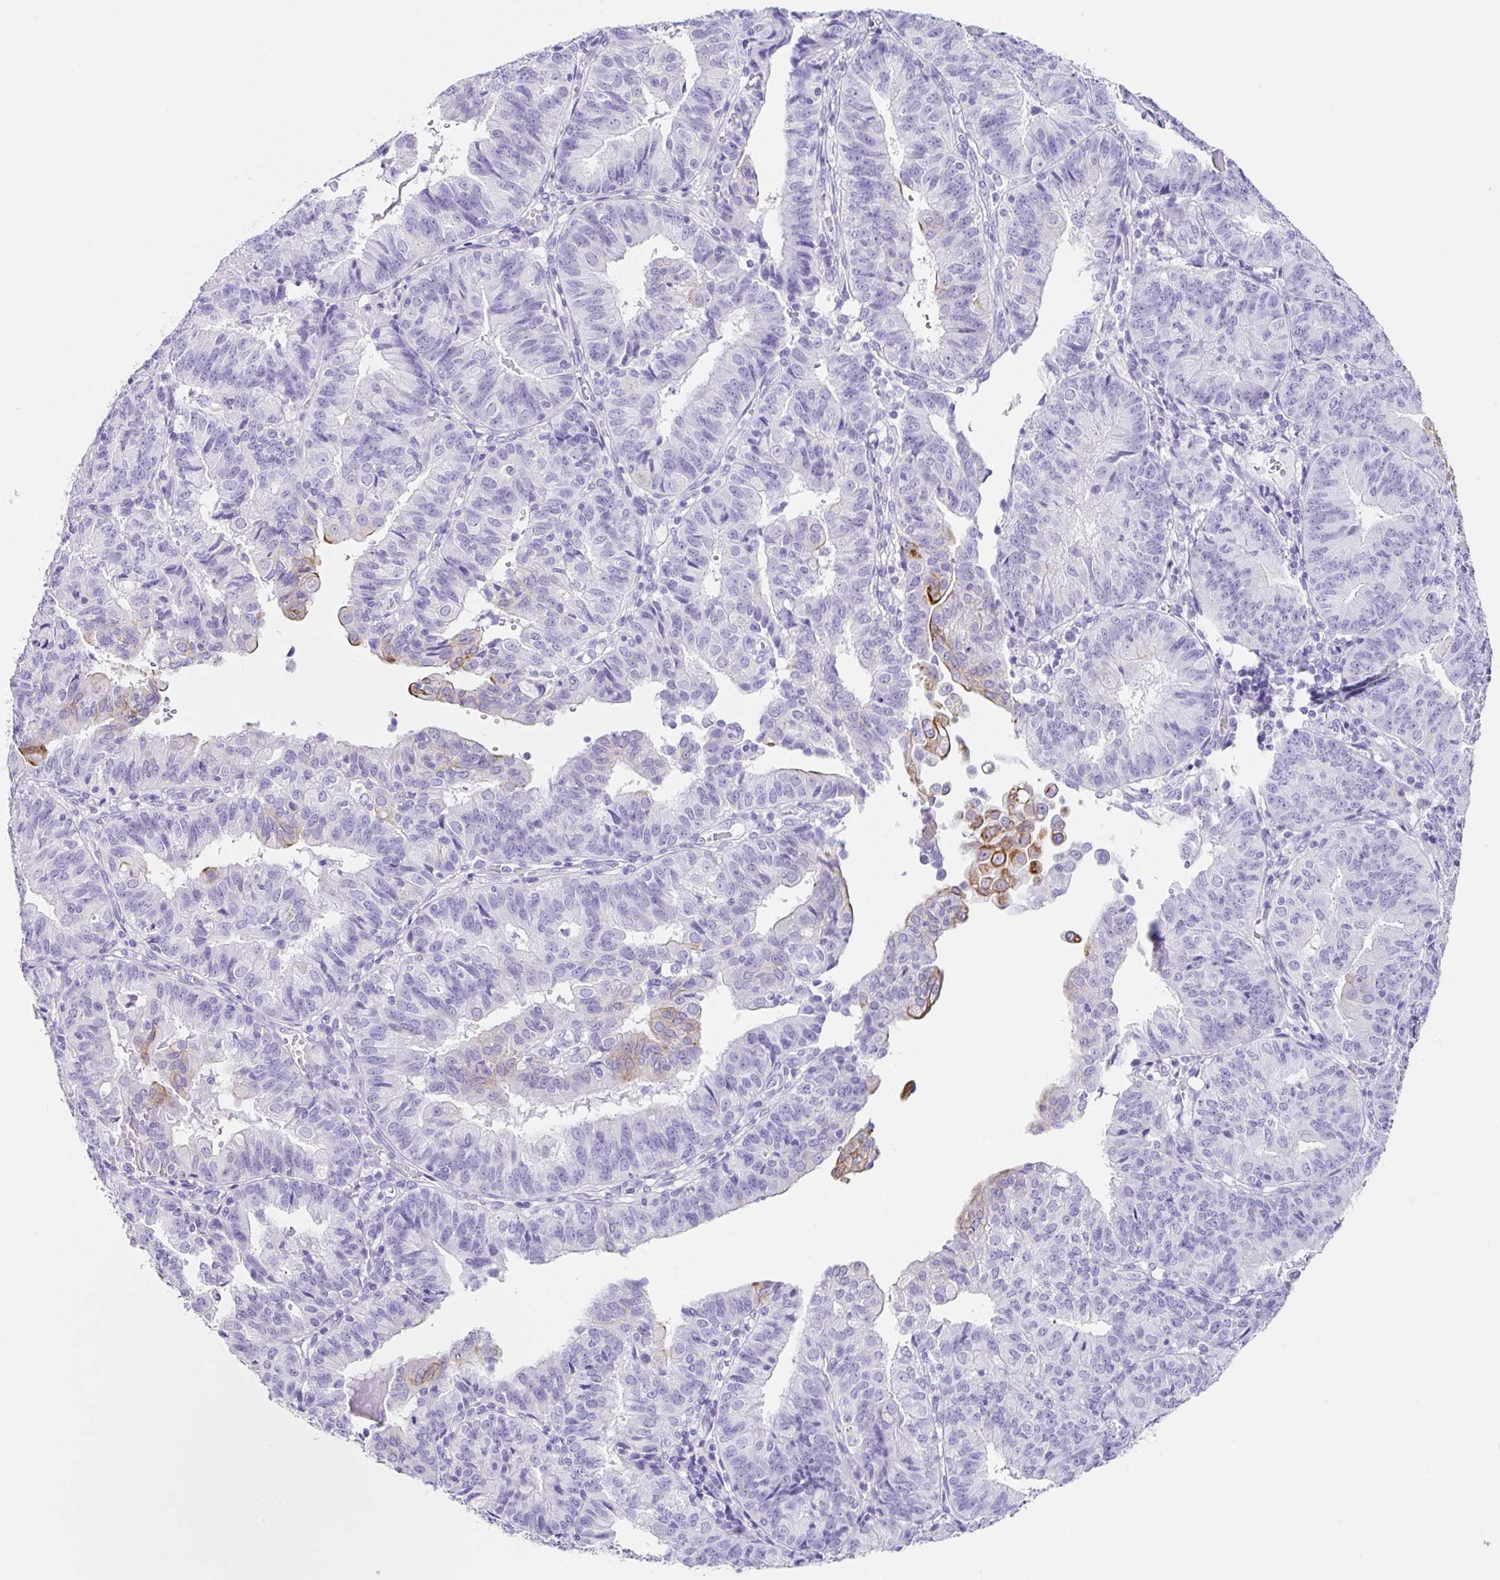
{"staining": {"intensity": "moderate", "quantity": "<25%", "location": "cytoplasmic/membranous"}, "tissue": "endometrial cancer", "cell_type": "Tumor cells", "image_type": "cancer", "snomed": [{"axis": "morphology", "description": "Adenocarcinoma, NOS"}, {"axis": "topography", "description": "Endometrium"}], "caption": "Brown immunohistochemical staining in endometrial cancer reveals moderate cytoplasmic/membranous positivity in about <25% of tumor cells. (brown staining indicates protein expression, while blue staining denotes nuclei).", "gene": "CLDND2", "patient": {"sex": "female", "age": 56}}